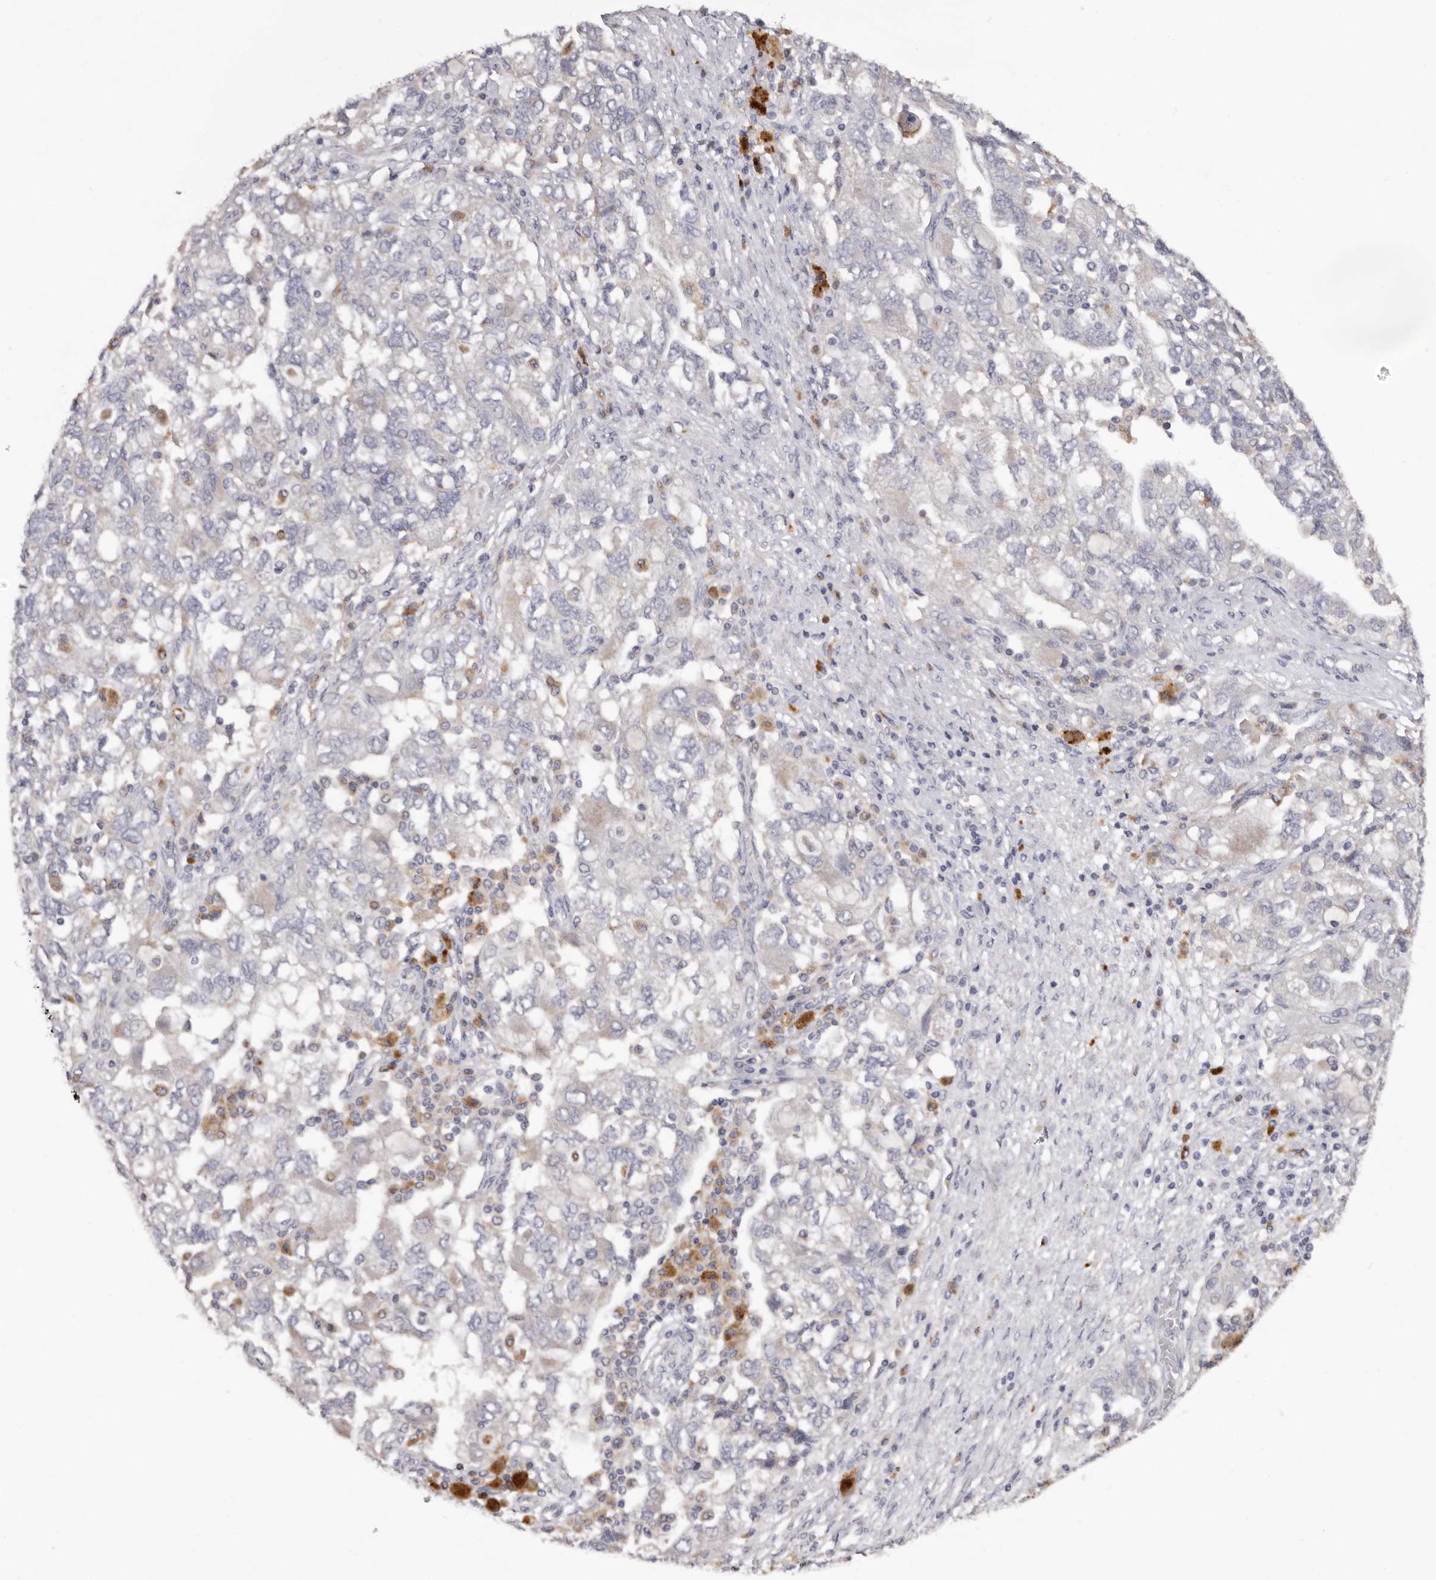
{"staining": {"intensity": "negative", "quantity": "none", "location": "none"}, "tissue": "ovarian cancer", "cell_type": "Tumor cells", "image_type": "cancer", "snomed": [{"axis": "morphology", "description": "Carcinoma, NOS"}, {"axis": "morphology", "description": "Cystadenocarcinoma, serous, NOS"}, {"axis": "topography", "description": "Ovary"}], "caption": "There is no significant expression in tumor cells of ovarian cancer (serous cystadenocarcinoma). The staining is performed using DAB brown chromogen with nuclei counter-stained in using hematoxylin.", "gene": "DAP", "patient": {"sex": "female", "age": 69}}